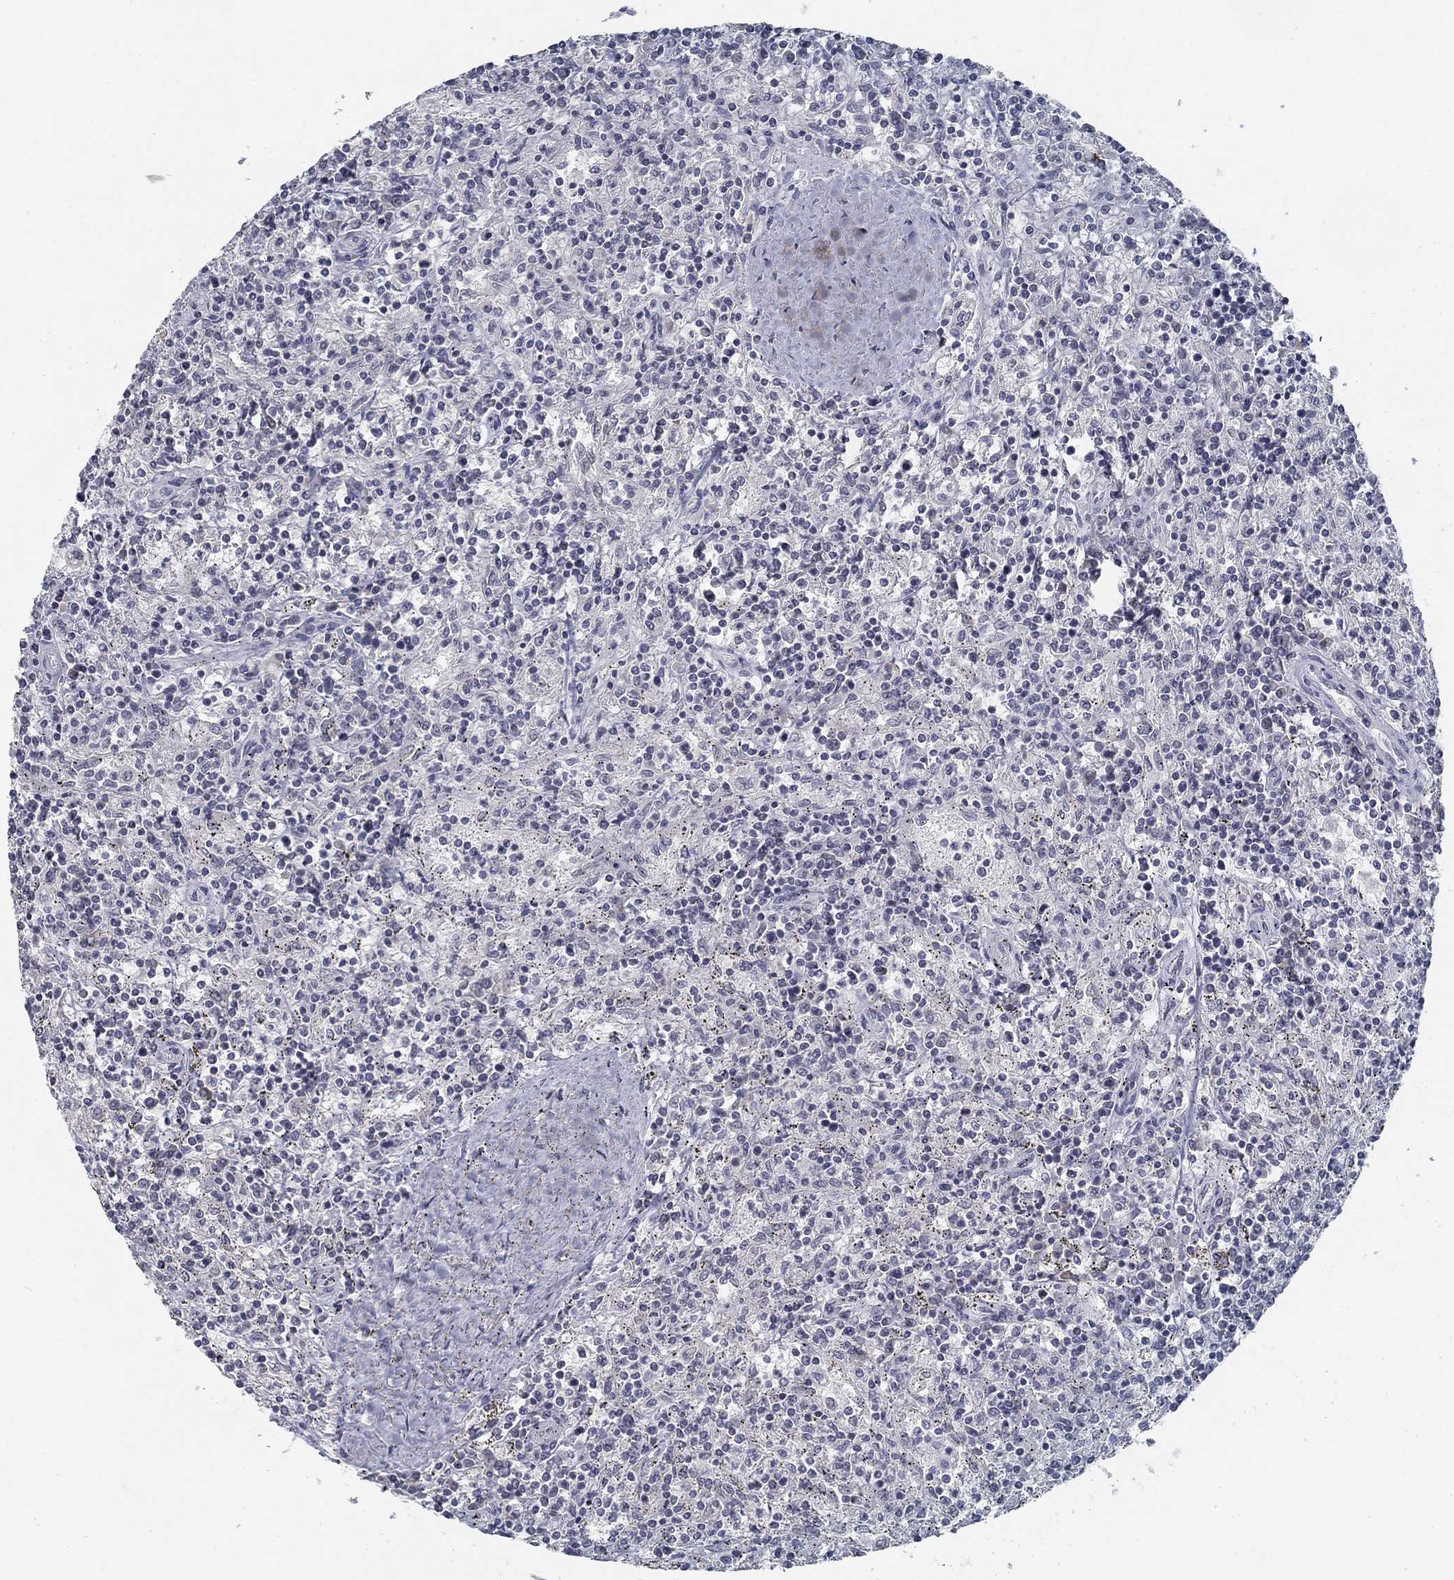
{"staining": {"intensity": "negative", "quantity": "none", "location": "none"}, "tissue": "lymphoma", "cell_type": "Tumor cells", "image_type": "cancer", "snomed": [{"axis": "morphology", "description": "Malignant lymphoma, non-Hodgkin's type, Low grade"}, {"axis": "topography", "description": "Spleen"}], "caption": "This is a photomicrograph of immunohistochemistry (IHC) staining of lymphoma, which shows no staining in tumor cells.", "gene": "ATP1A3", "patient": {"sex": "male", "age": 62}}